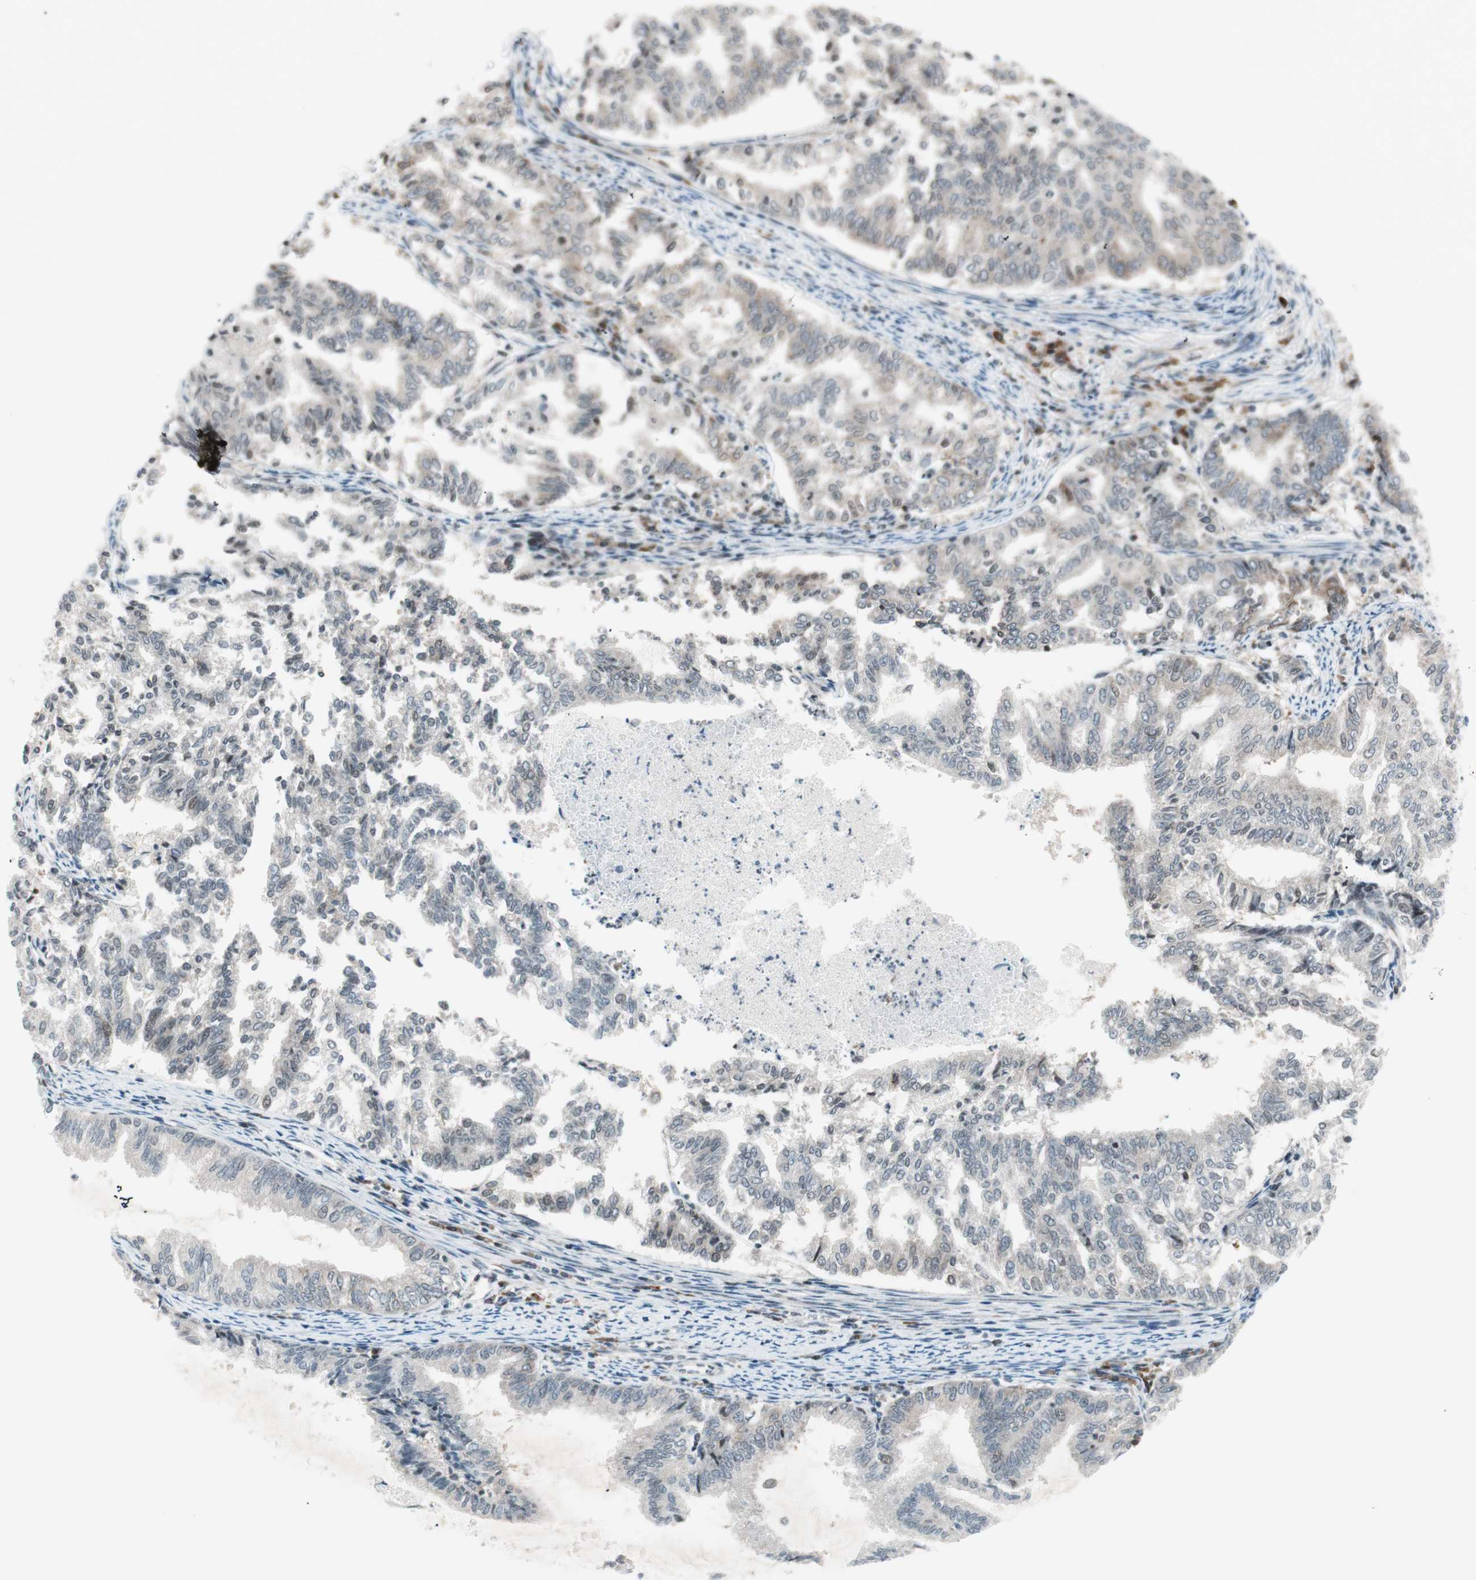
{"staining": {"intensity": "negative", "quantity": "none", "location": "none"}, "tissue": "endometrial cancer", "cell_type": "Tumor cells", "image_type": "cancer", "snomed": [{"axis": "morphology", "description": "Adenocarcinoma, NOS"}, {"axis": "topography", "description": "Endometrium"}], "caption": "High power microscopy histopathology image of an IHC micrograph of endometrial cancer (adenocarcinoma), revealing no significant positivity in tumor cells.", "gene": "TPT1", "patient": {"sex": "female", "age": 79}}